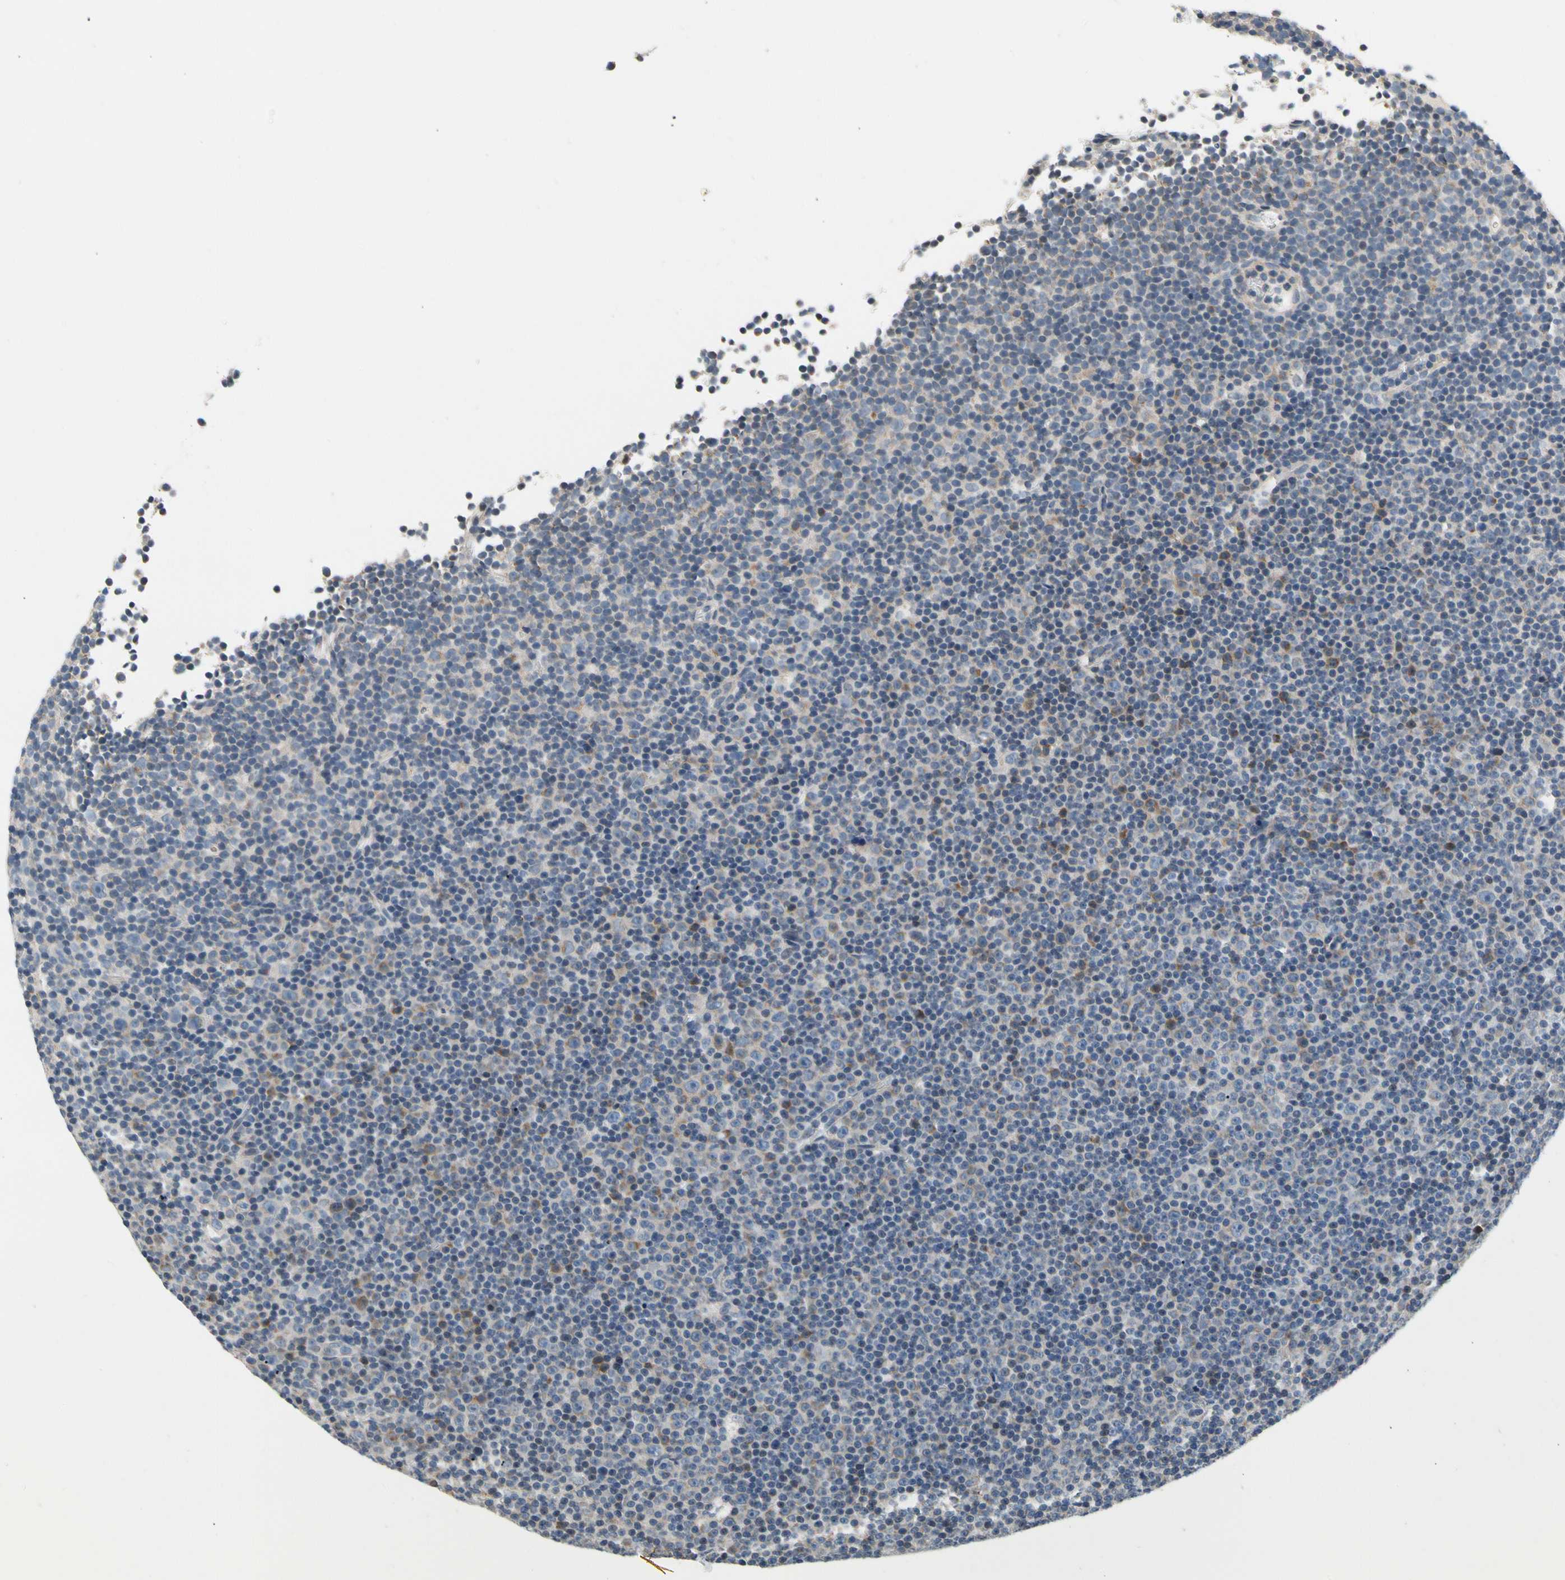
{"staining": {"intensity": "negative", "quantity": "none", "location": "none"}, "tissue": "lymphoma", "cell_type": "Tumor cells", "image_type": "cancer", "snomed": [{"axis": "morphology", "description": "Malignant lymphoma, non-Hodgkin's type, Low grade"}, {"axis": "topography", "description": "Lymph node"}], "caption": "The photomicrograph displays no staining of tumor cells in malignant lymphoma, non-Hodgkin's type (low-grade).", "gene": "SOX30", "patient": {"sex": "female", "age": 67}}